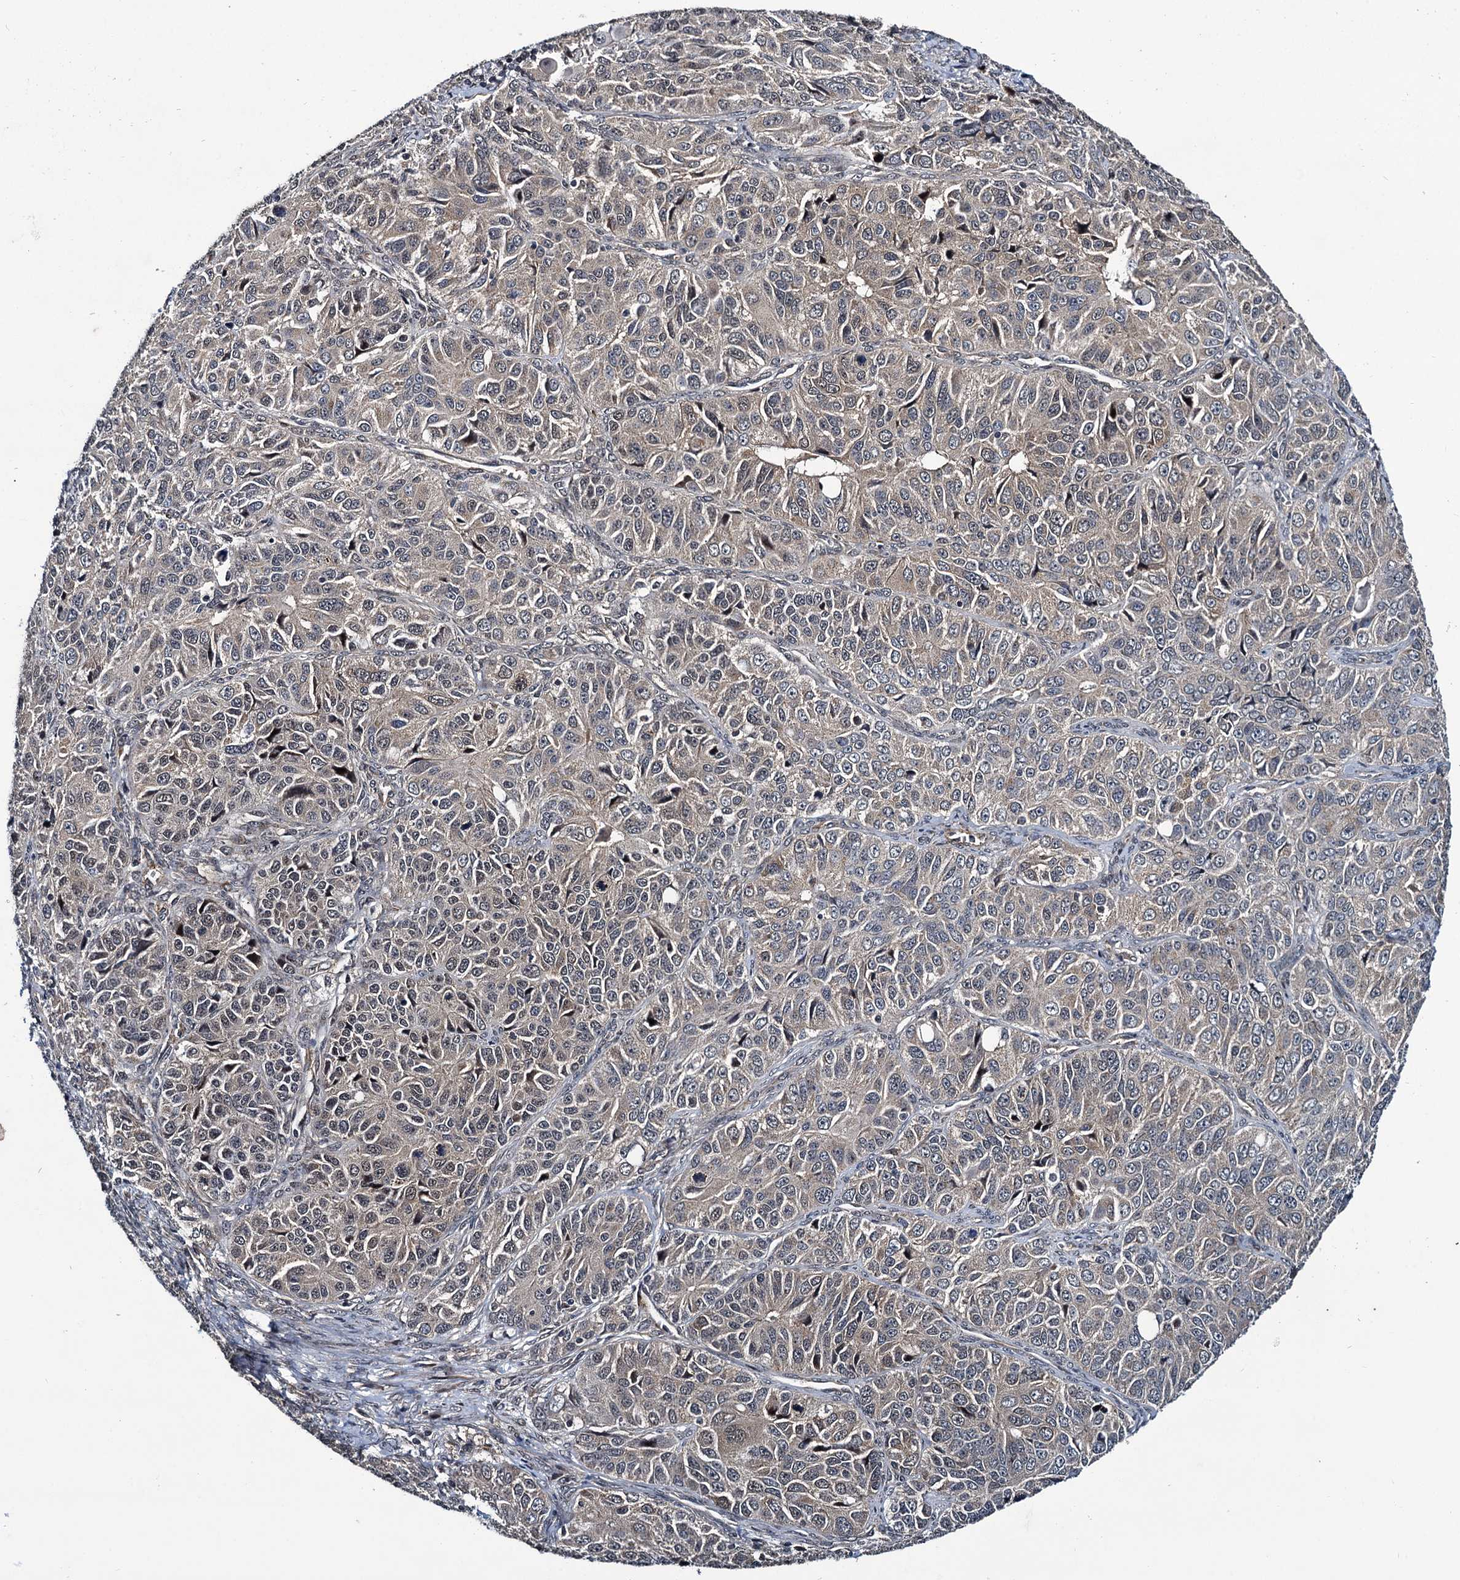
{"staining": {"intensity": "weak", "quantity": ">75%", "location": "cytoplasmic/membranous"}, "tissue": "ovarian cancer", "cell_type": "Tumor cells", "image_type": "cancer", "snomed": [{"axis": "morphology", "description": "Carcinoma, endometroid"}, {"axis": "topography", "description": "Ovary"}], "caption": "A photomicrograph of ovarian endometroid carcinoma stained for a protein reveals weak cytoplasmic/membranous brown staining in tumor cells. (Brightfield microscopy of DAB IHC at high magnification).", "gene": "ARHGAP42", "patient": {"sex": "female", "age": 51}}